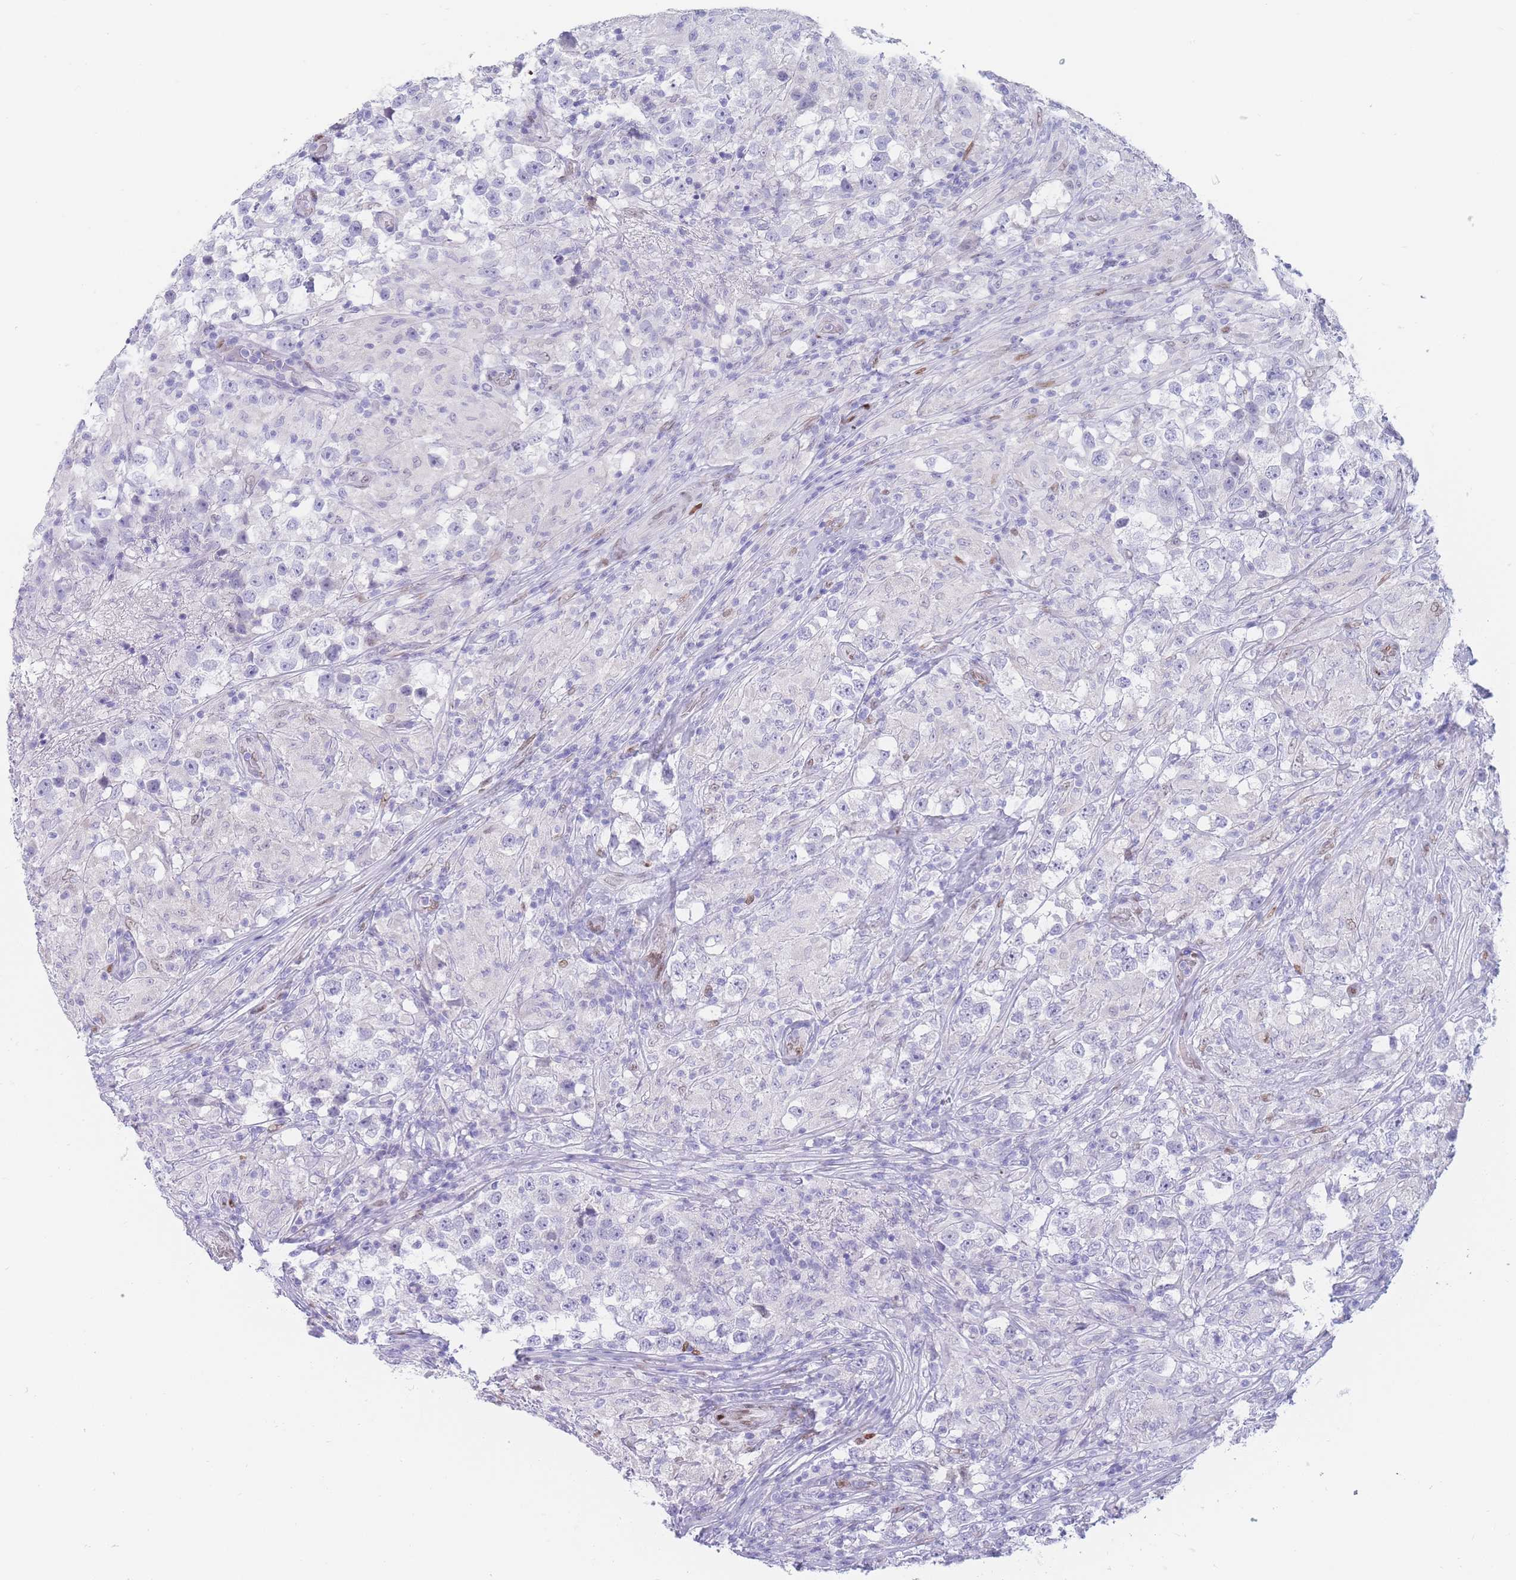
{"staining": {"intensity": "negative", "quantity": "none", "location": "none"}, "tissue": "testis cancer", "cell_type": "Tumor cells", "image_type": "cancer", "snomed": [{"axis": "morphology", "description": "Seminoma, NOS"}, {"axis": "topography", "description": "Testis"}], "caption": "A micrograph of seminoma (testis) stained for a protein displays no brown staining in tumor cells.", "gene": "PSMB5", "patient": {"sex": "male", "age": 46}}